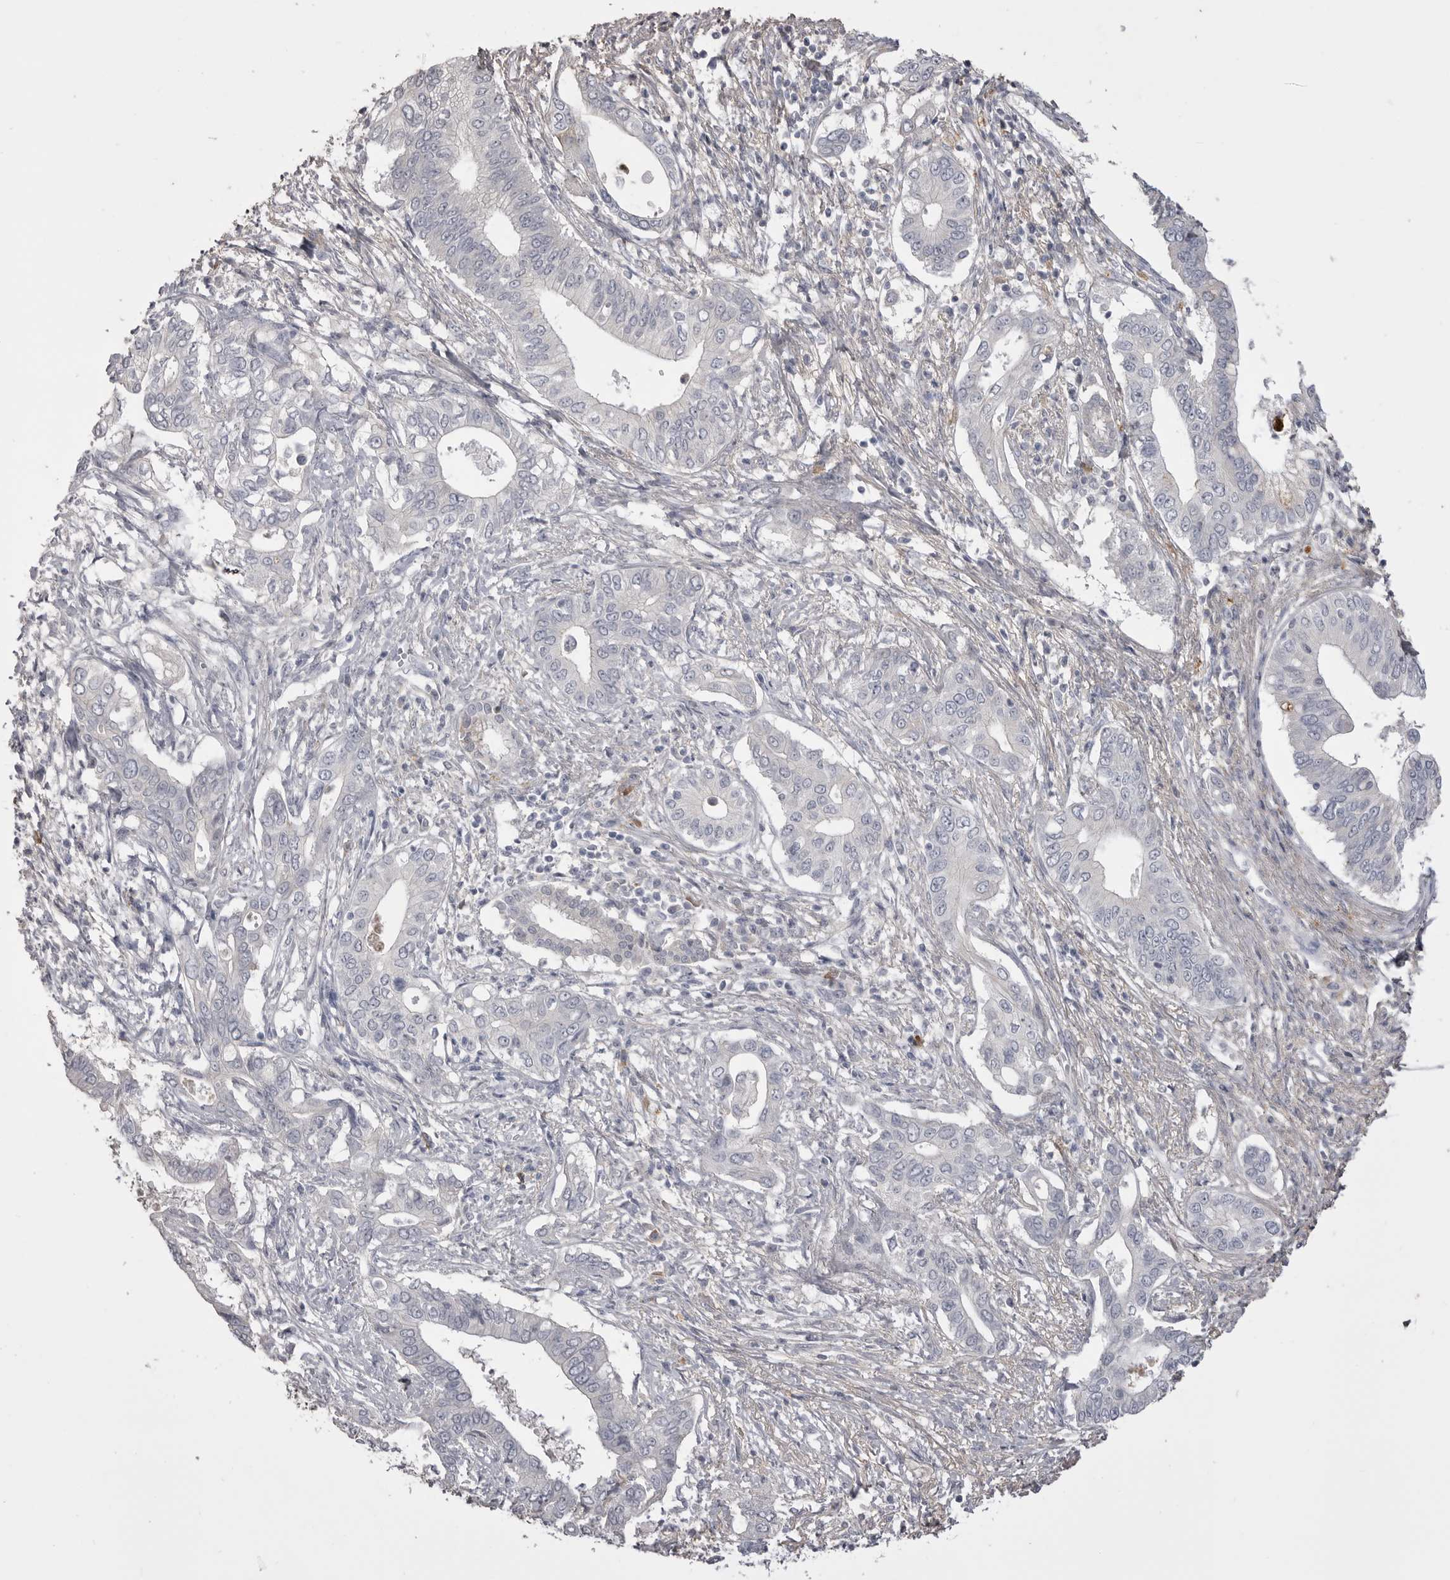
{"staining": {"intensity": "negative", "quantity": "none", "location": "none"}, "tissue": "pancreatic cancer", "cell_type": "Tumor cells", "image_type": "cancer", "snomed": [{"axis": "morphology", "description": "Normal tissue, NOS"}, {"axis": "morphology", "description": "Adenocarcinoma, NOS"}, {"axis": "topography", "description": "Pancreas"}, {"axis": "topography", "description": "Peripheral nerve tissue"}], "caption": "Immunohistochemistry photomicrograph of pancreatic cancer stained for a protein (brown), which demonstrates no expression in tumor cells.", "gene": "AHSG", "patient": {"sex": "male", "age": 59}}